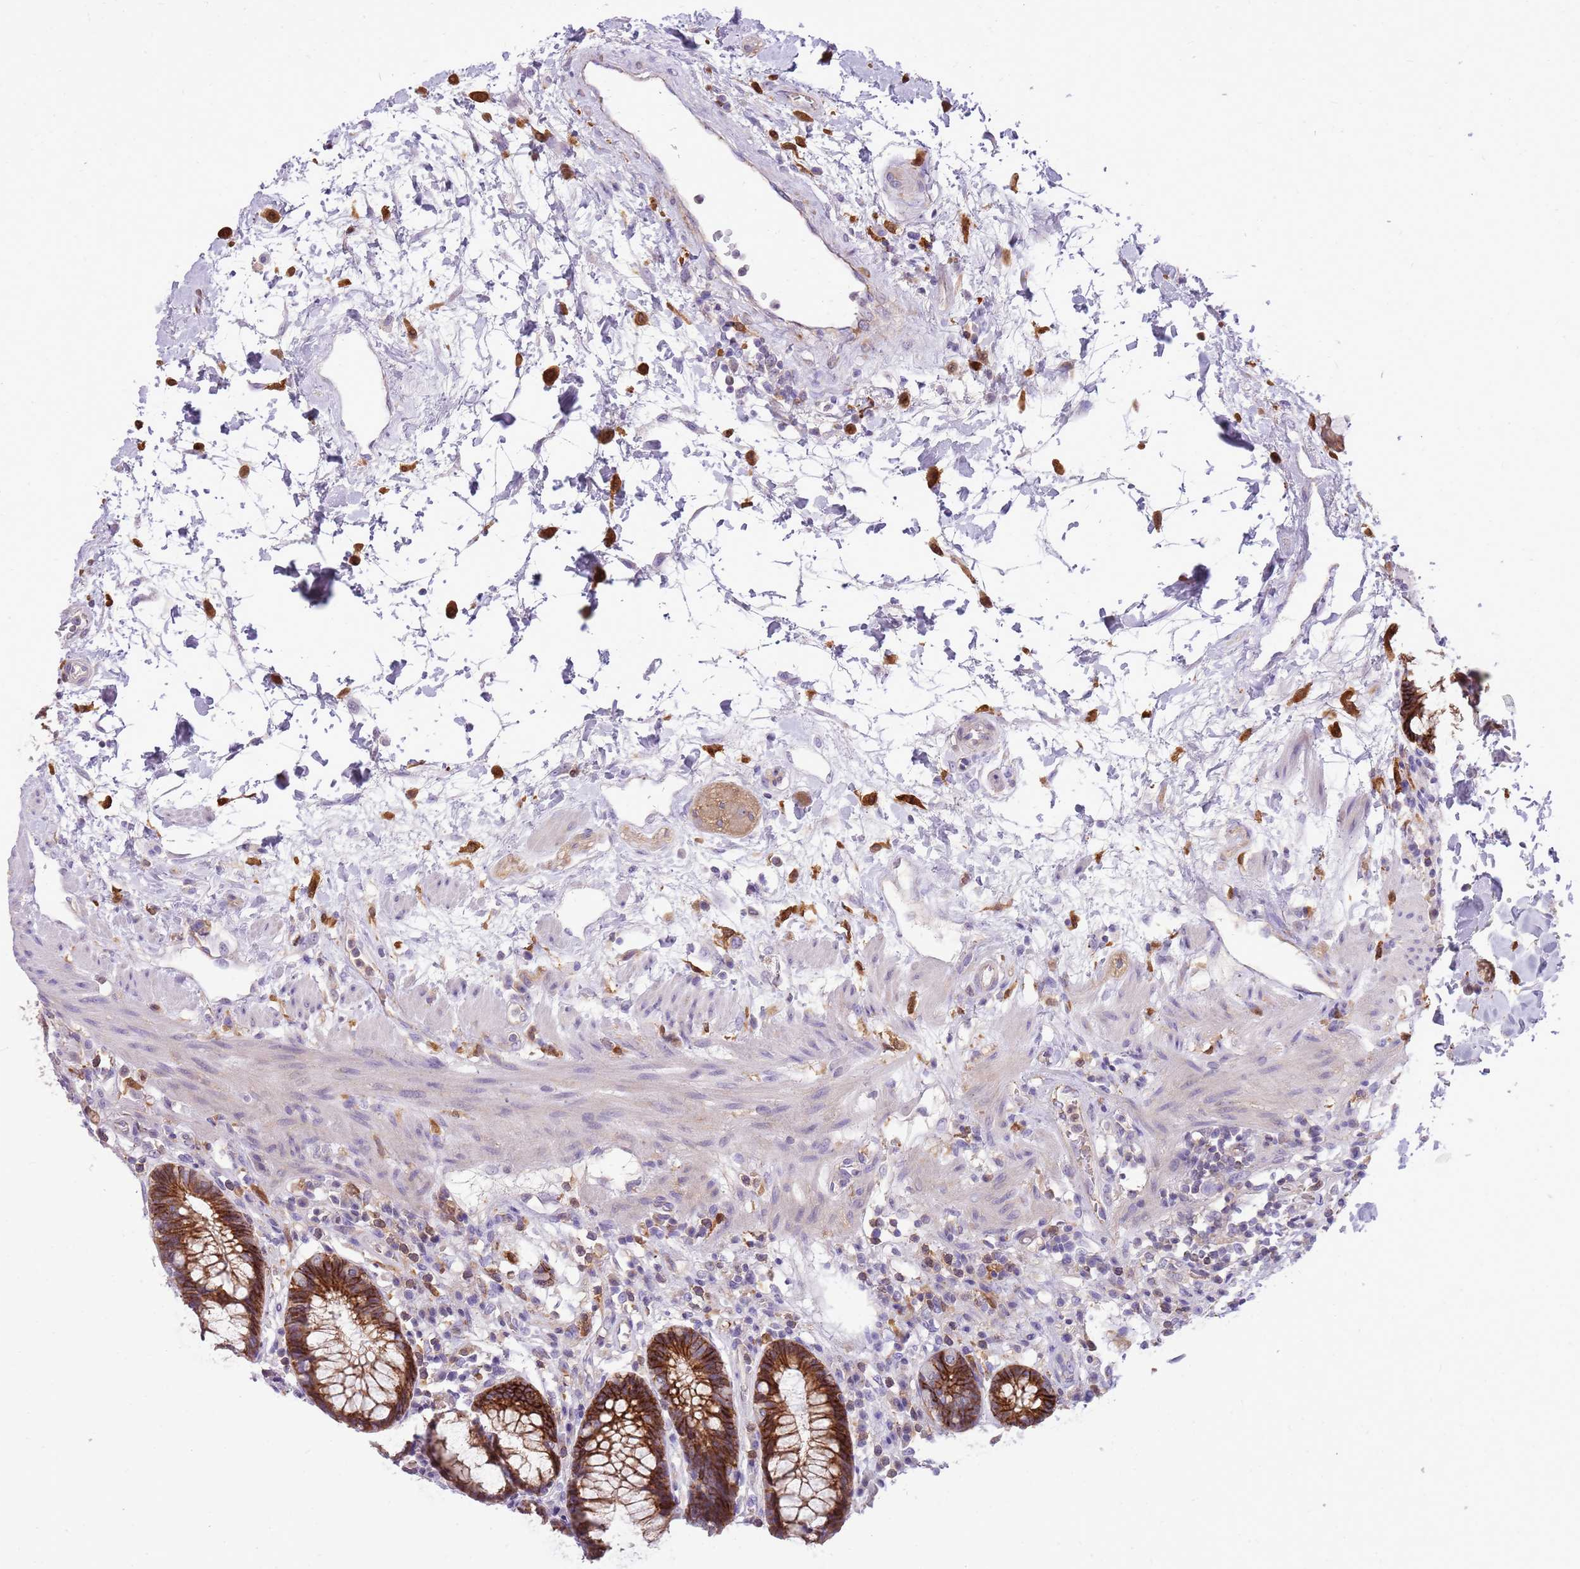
{"staining": {"intensity": "strong", "quantity": ">75%", "location": "cytoplasmic/membranous"}, "tissue": "rectum", "cell_type": "Glandular cells", "image_type": "normal", "snomed": [{"axis": "morphology", "description": "Normal tissue, NOS"}, {"axis": "topography", "description": "Rectum"}], "caption": "Rectum was stained to show a protein in brown. There is high levels of strong cytoplasmic/membranous positivity in approximately >75% of glandular cells.", "gene": "WDR90", "patient": {"sex": "male", "age": 64}}